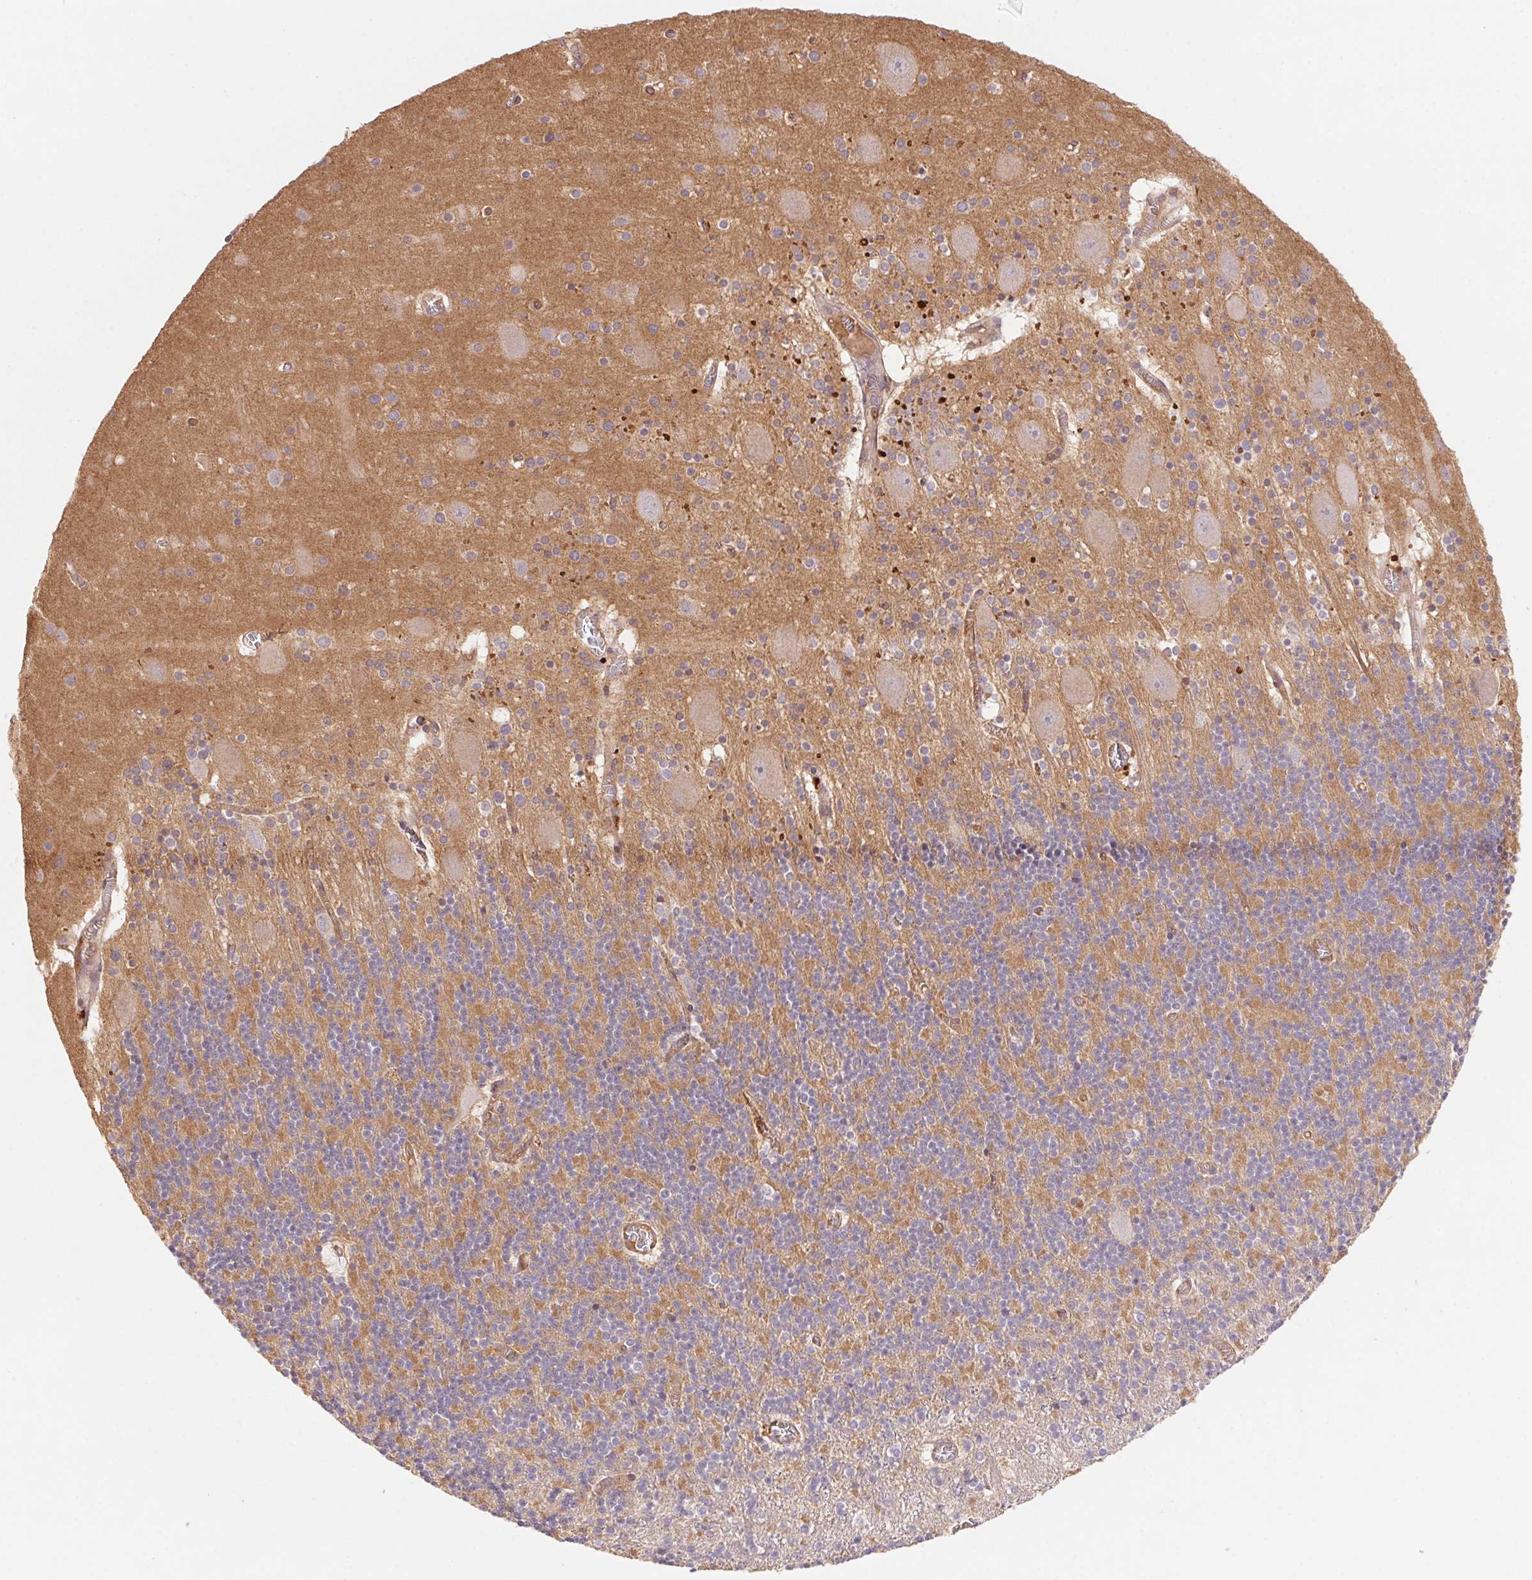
{"staining": {"intensity": "negative", "quantity": "none", "location": "none"}, "tissue": "cerebellum", "cell_type": "Cells in granular layer", "image_type": "normal", "snomed": [{"axis": "morphology", "description": "Normal tissue, NOS"}, {"axis": "topography", "description": "Cerebellum"}], "caption": "IHC photomicrograph of benign human cerebellum stained for a protein (brown), which exhibits no positivity in cells in granular layer.", "gene": "SLC52A2", "patient": {"sex": "male", "age": 70}}